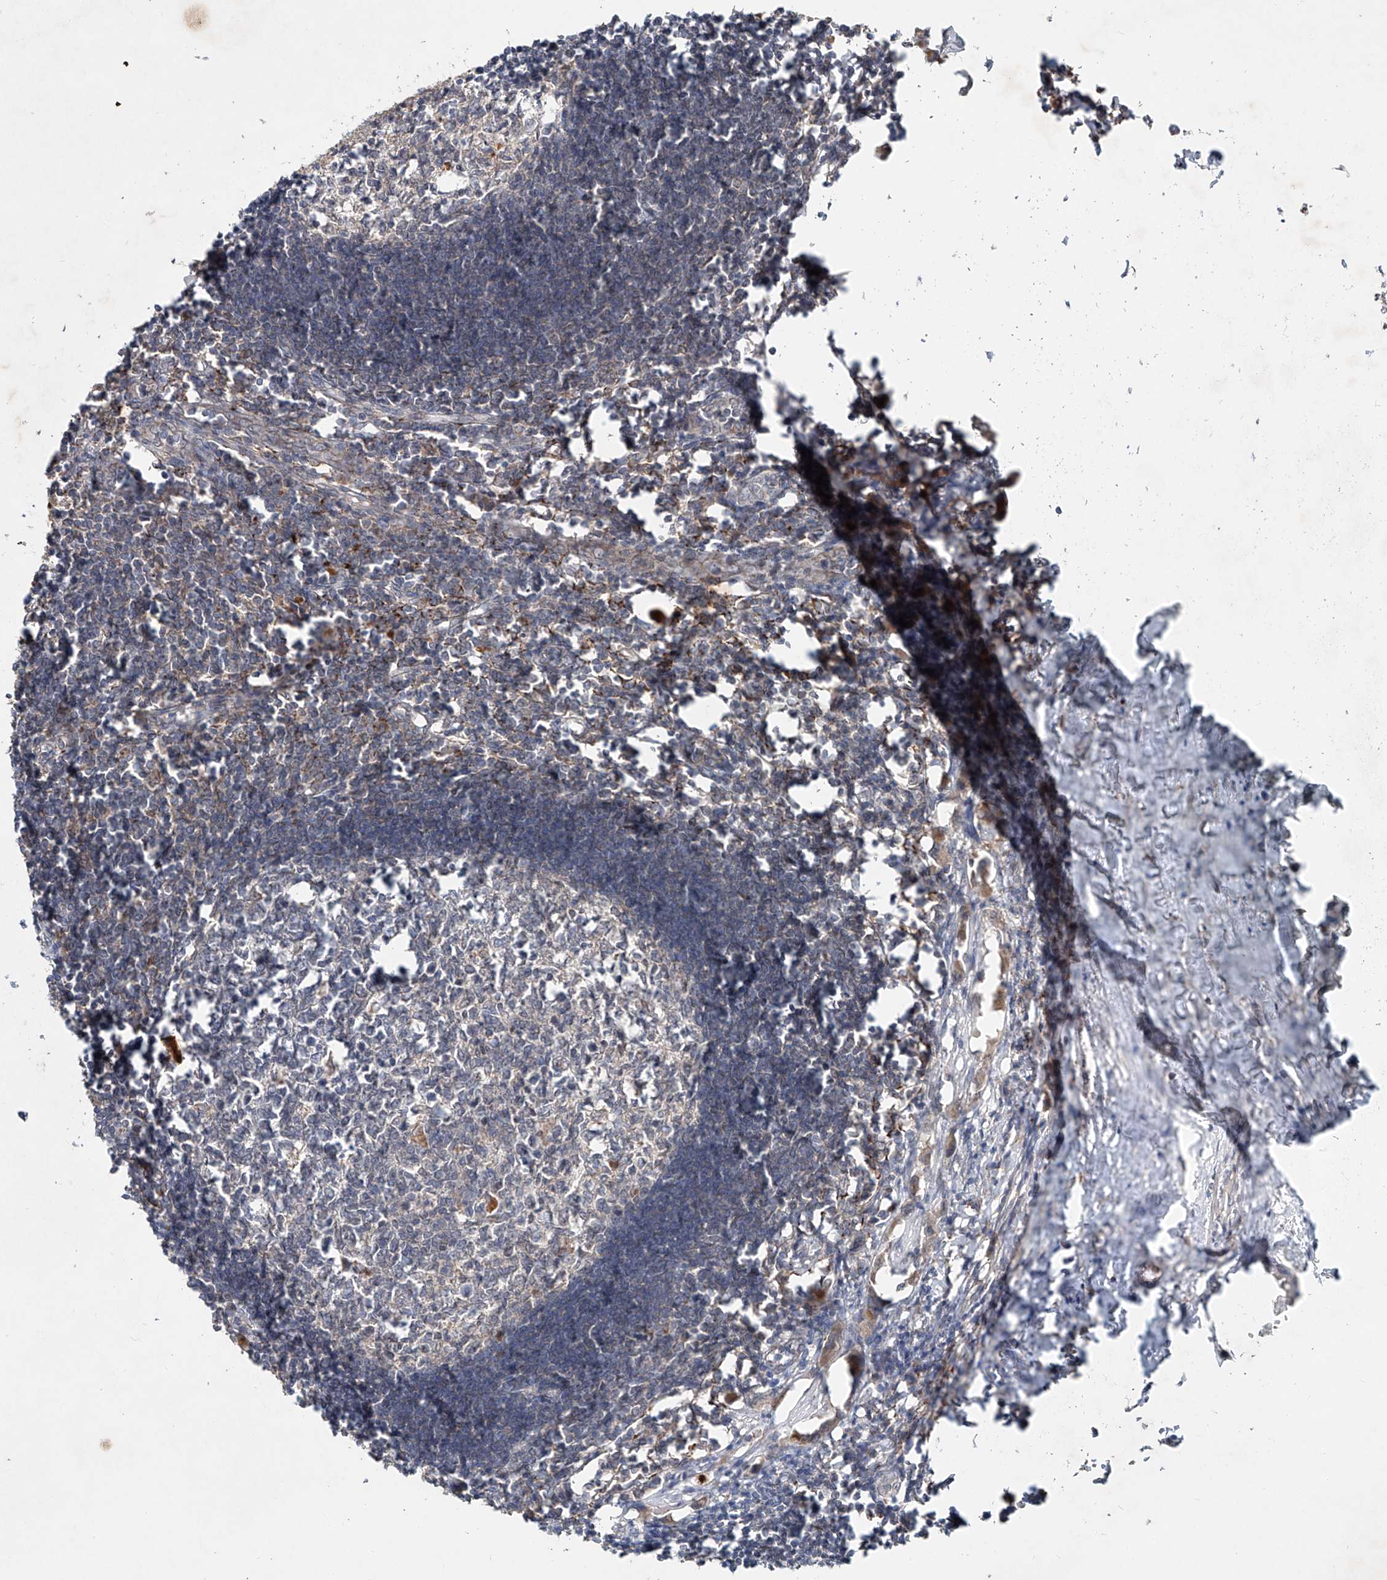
{"staining": {"intensity": "moderate", "quantity": "<25%", "location": "cytoplasmic/membranous"}, "tissue": "lymph node", "cell_type": "Germinal center cells", "image_type": "normal", "snomed": [{"axis": "morphology", "description": "Normal tissue, NOS"}, {"axis": "morphology", "description": "Malignant melanoma, Metastatic site"}, {"axis": "topography", "description": "Lymph node"}], "caption": "The immunohistochemical stain shows moderate cytoplasmic/membranous positivity in germinal center cells of normal lymph node. Nuclei are stained in blue.", "gene": "IER5", "patient": {"sex": "male", "age": 41}}